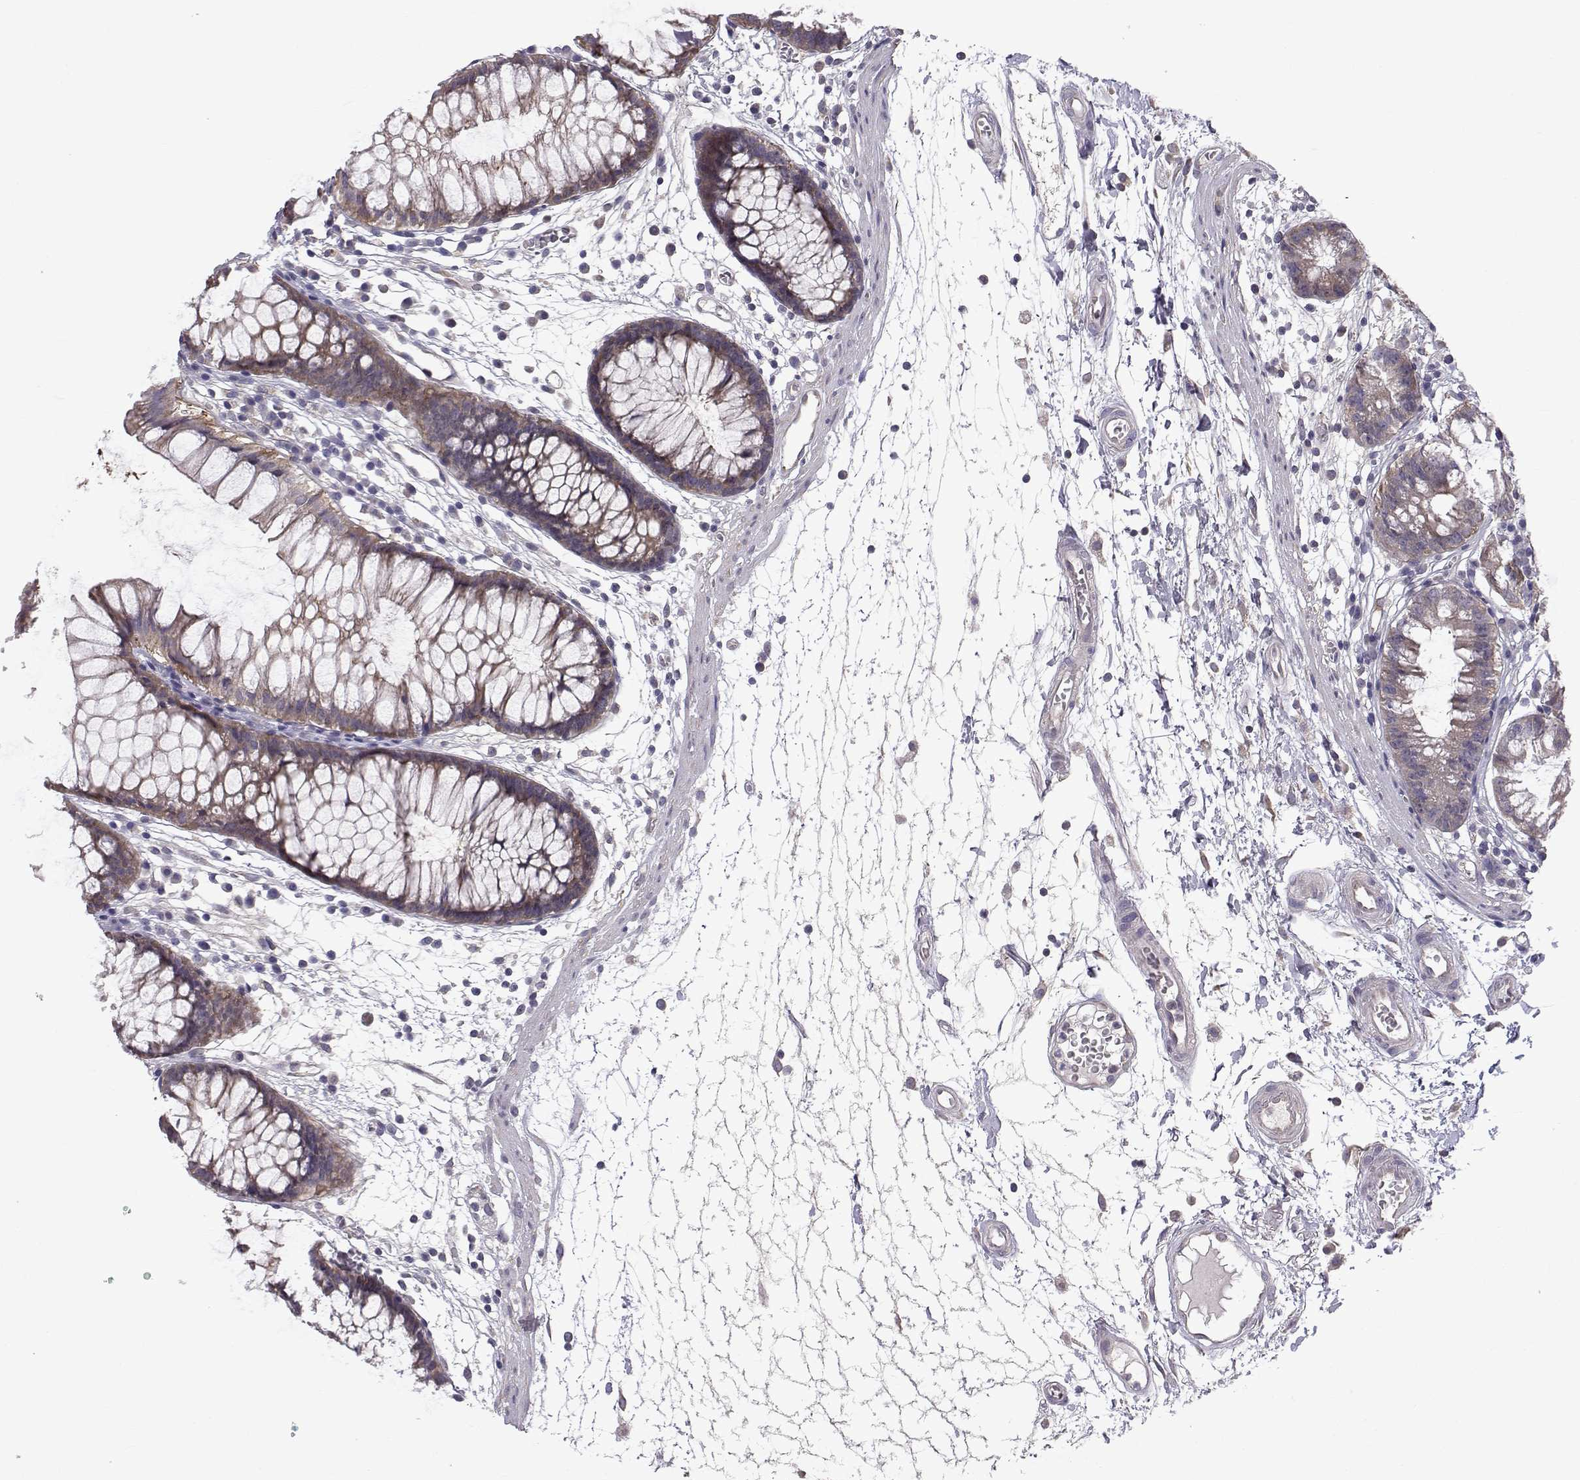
{"staining": {"intensity": "negative", "quantity": "none", "location": "none"}, "tissue": "colon", "cell_type": "Endothelial cells", "image_type": "normal", "snomed": [{"axis": "morphology", "description": "Normal tissue, NOS"}, {"axis": "morphology", "description": "Adenocarcinoma, NOS"}, {"axis": "topography", "description": "Colon"}], "caption": "Protein analysis of benign colon exhibits no significant positivity in endothelial cells. (Stains: DAB immunohistochemistry (IHC) with hematoxylin counter stain, Microscopy: brightfield microscopy at high magnification).", "gene": "PEX5L", "patient": {"sex": "male", "age": 65}}